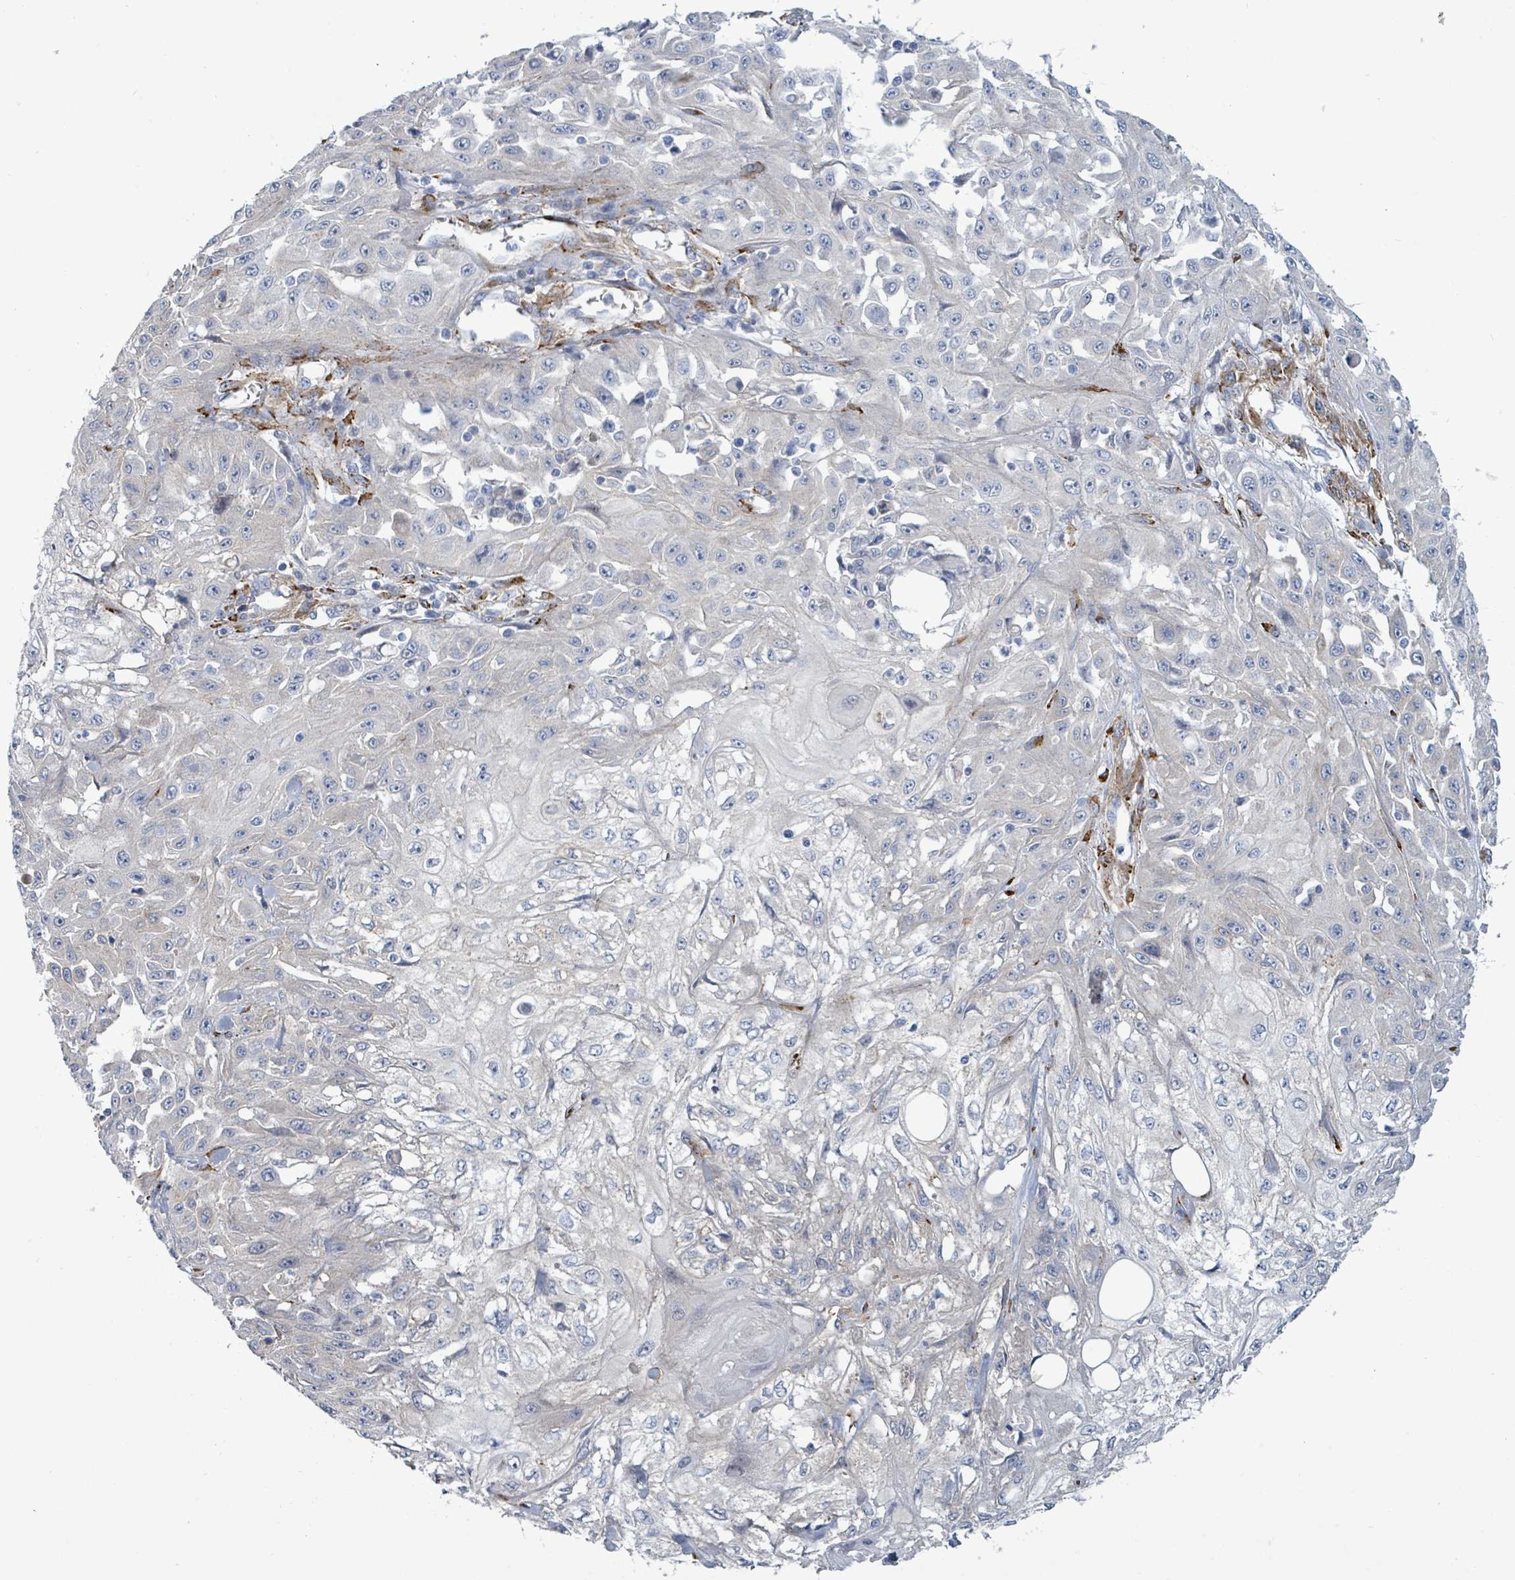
{"staining": {"intensity": "negative", "quantity": "none", "location": "none"}, "tissue": "skin cancer", "cell_type": "Tumor cells", "image_type": "cancer", "snomed": [{"axis": "morphology", "description": "Squamous cell carcinoma, NOS"}, {"axis": "morphology", "description": "Squamous cell carcinoma, metastatic, NOS"}, {"axis": "topography", "description": "Skin"}, {"axis": "topography", "description": "Lymph node"}], "caption": "This is an IHC image of skin cancer. There is no expression in tumor cells.", "gene": "DMRTC1B", "patient": {"sex": "male", "age": 75}}